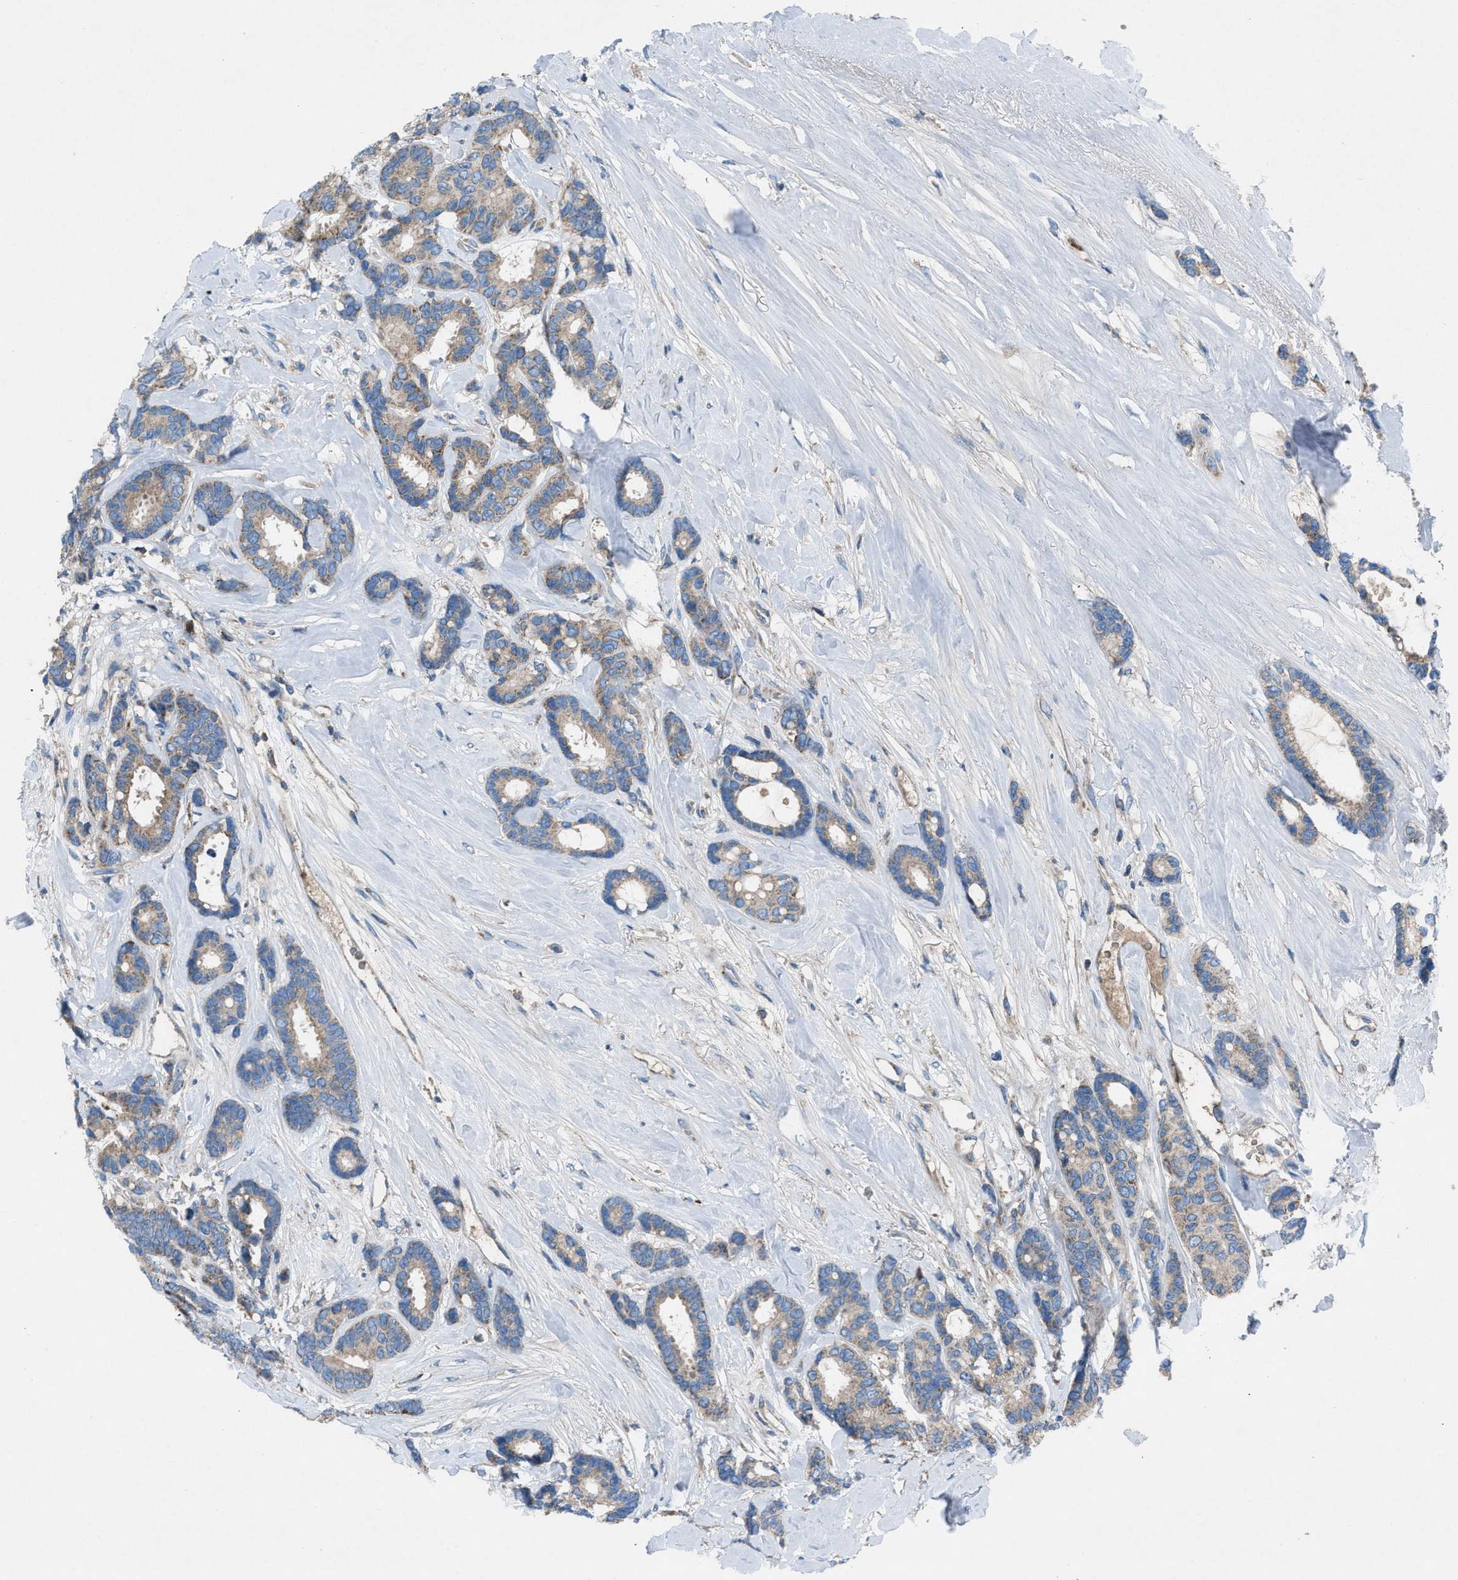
{"staining": {"intensity": "weak", "quantity": "25%-75%", "location": "cytoplasmic/membranous"}, "tissue": "breast cancer", "cell_type": "Tumor cells", "image_type": "cancer", "snomed": [{"axis": "morphology", "description": "Duct carcinoma"}, {"axis": "topography", "description": "Breast"}], "caption": "Protein staining exhibits weak cytoplasmic/membranous staining in about 25%-75% of tumor cells in breast cancer (infiltrating ductal carcinoma).", "gene": "GRK6", "patient": {"sex": "female", "age": 87}}